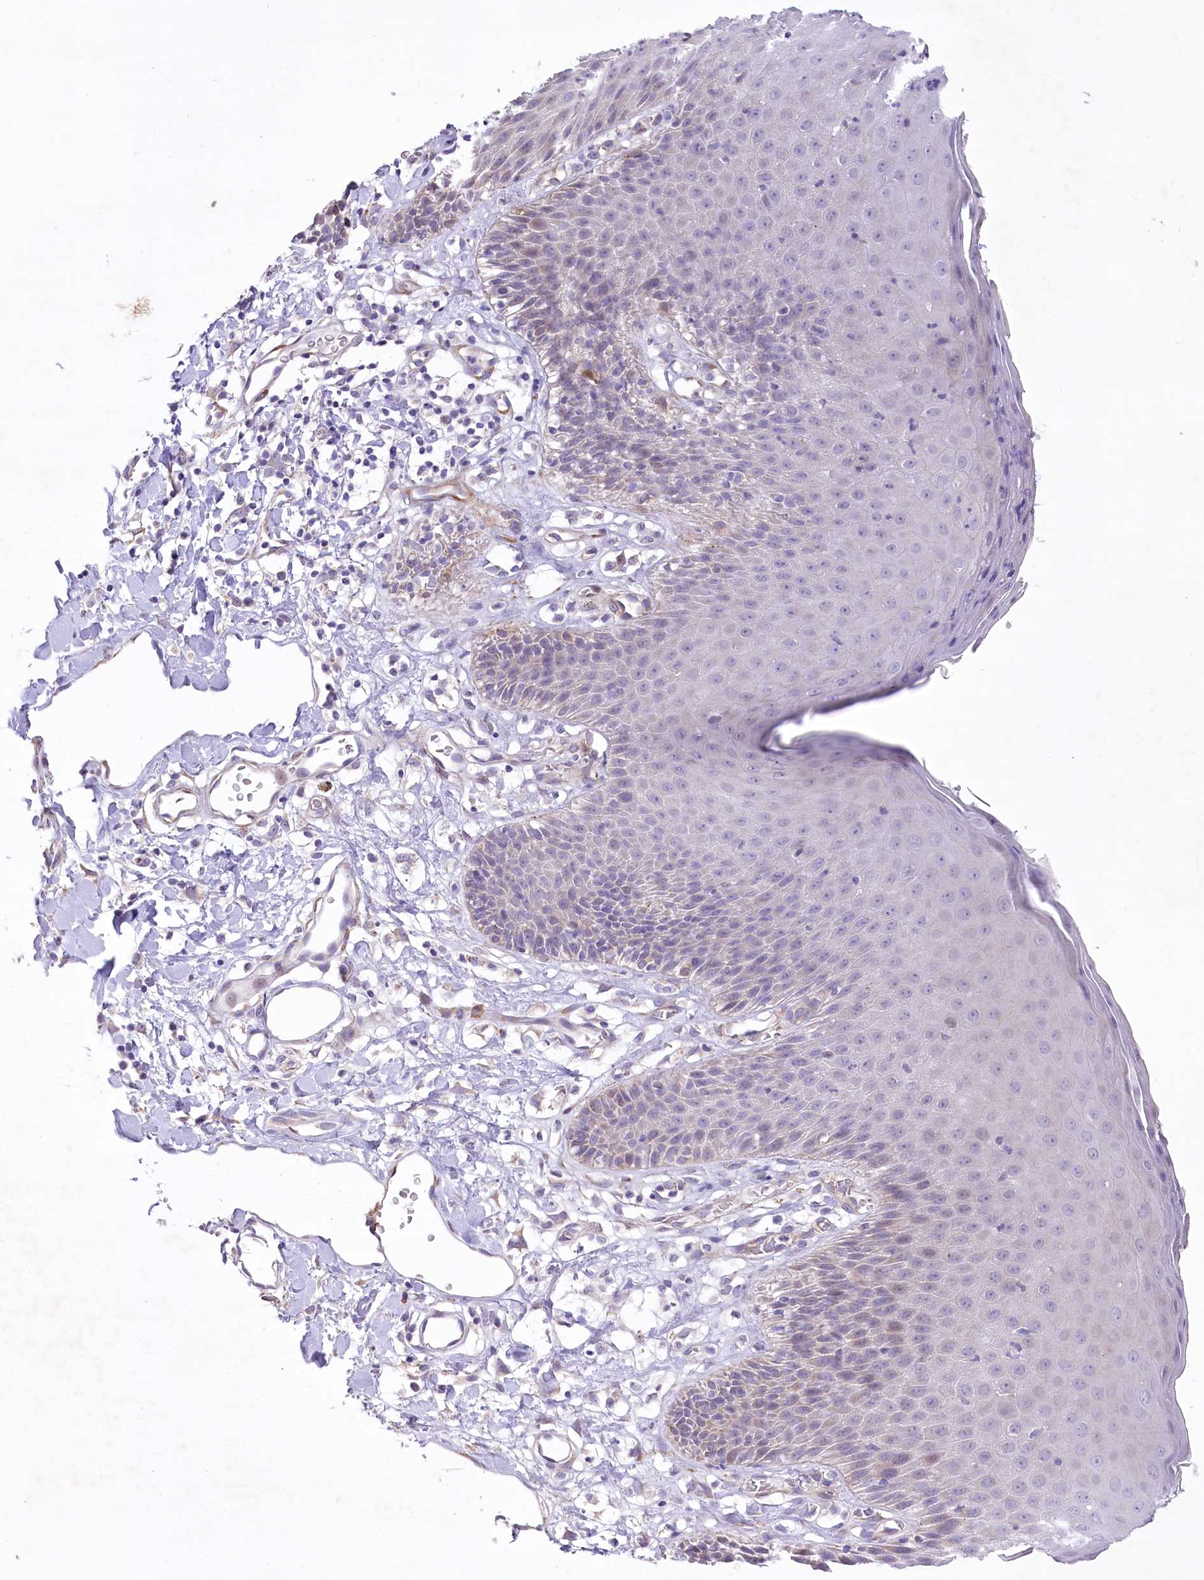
{"staining": {"intensity": "moderate", "quantity": "<25%", "location": "cytoplasmic/membranous"}, "tissue": "skin", "cell_type": "Epidermal cells", "image_type": "normal", "snomed": [{"axis": "morphology", "description": "Normal tissue, NOS"}, {"axis": "topography", "description": "Vulva"}], "caption": "Protein analysis of benign skin exhibits moderate cytoplasmic/membranous staining in about <25% of epidermal cells.", "gene": "ANGPTL3", "patient": {"sex": "female", "age": 68}}